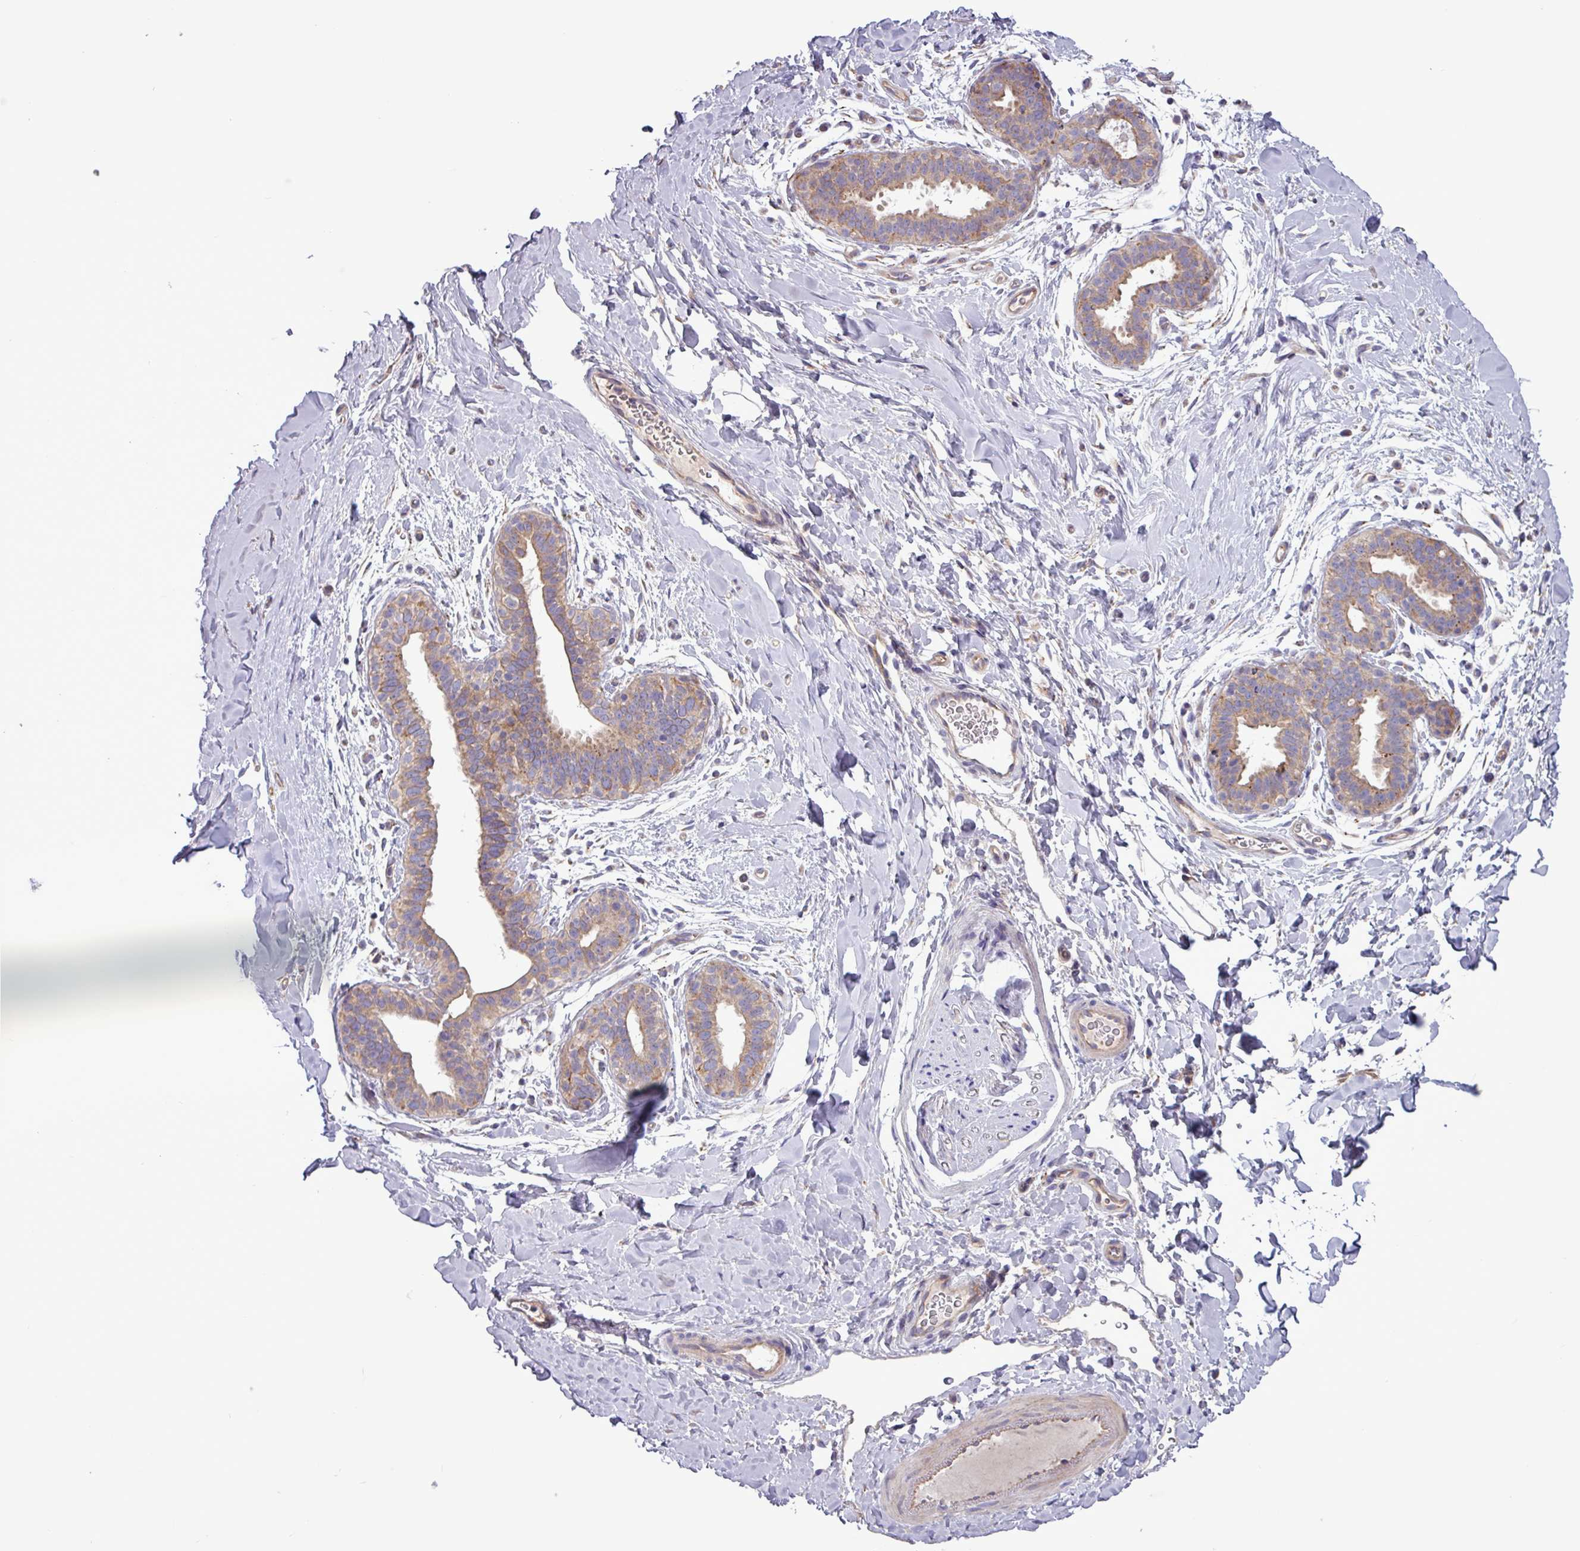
{"staining": {"intensity": "moderate", "quantity": "<25%", "location": "cytoplasmic/membranous"}, "tissue": "adipose tissue", "cell_type": "Adipocytes", "image_type": "normal", "snomed": [{"axis": "morphology", "description": "Normal tissue, NOS"}, {"axis": "topography", "description": "Breast"}], "caption": "This photomicrograph displays normal adipose tissue stained with immunohistochemistry (IHC) to label a protein in brown. The cytoplasmic/membranous of adipocytes show moderate positivity for the protein. Nuclei are counter-stained blue.", "gene": "PLIN2", "patient": {"sex": "female", "age": 26}}